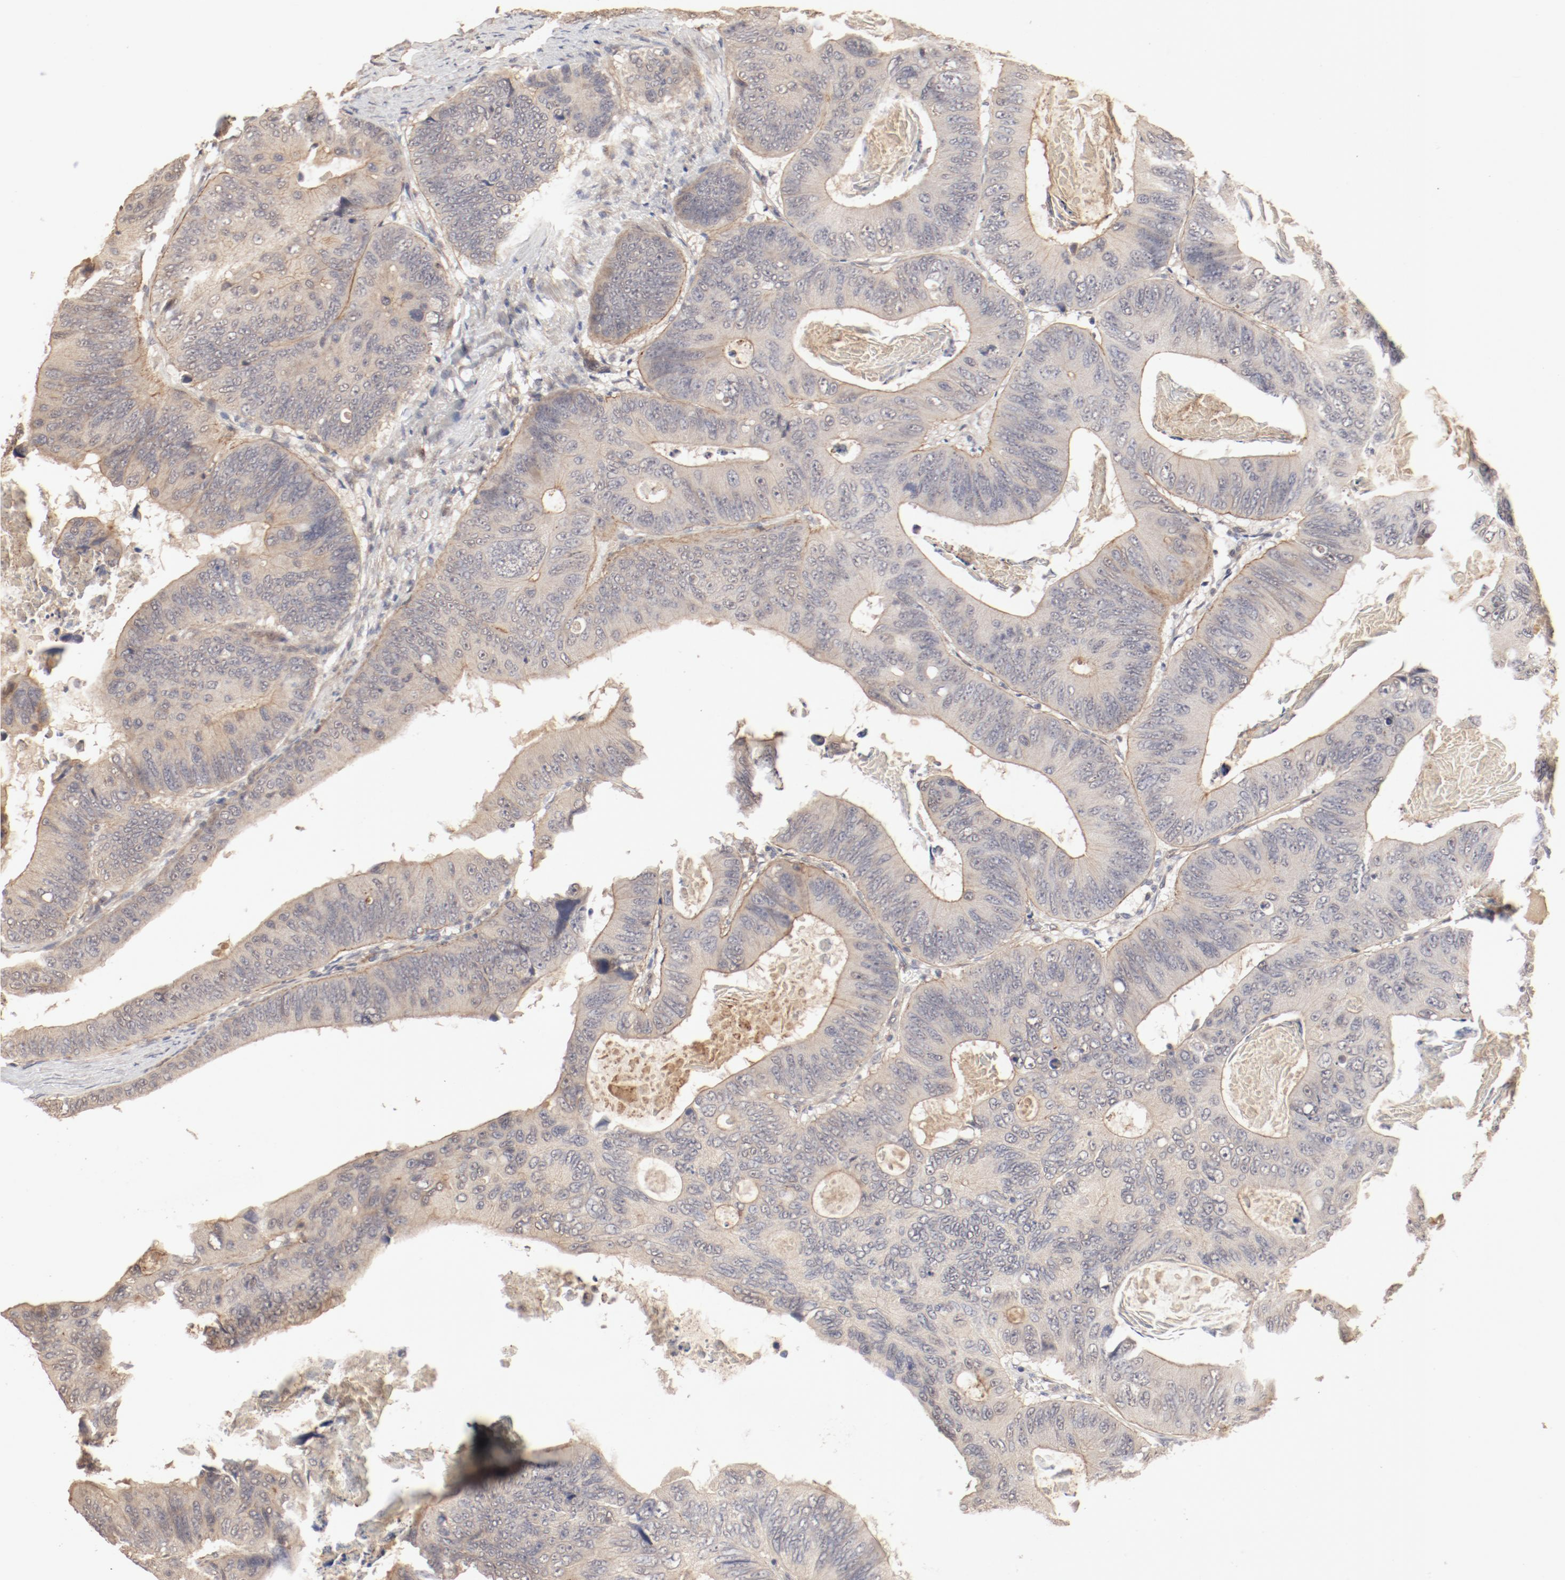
{"staining": {"intensity": "moderate", "quantity": ">75%", "location": "cytoplasmic/membranous"}, "tissue": "colorectal cancer", "cell_type": "Tumor cells", "image_type": "cancer", "snomed": [{"axis": "morphology", "description": "Adenocarcinoma, NOS"}, {"axis": "topography", "description": "Colon"}], "caption": "Immunohistochemistry micrograph of neoplastic tissue: human adenocarcinoma (colorectal) stained using immunohistochemistry displays medium levels of moderate protein expression localized specifically in the cytoplasmic/membranous of tumor cells, appearing as a cytoplasmic/membranous brown color.", "gene": "IL3RA", "patient": {"sex": "female", "age": 55}}